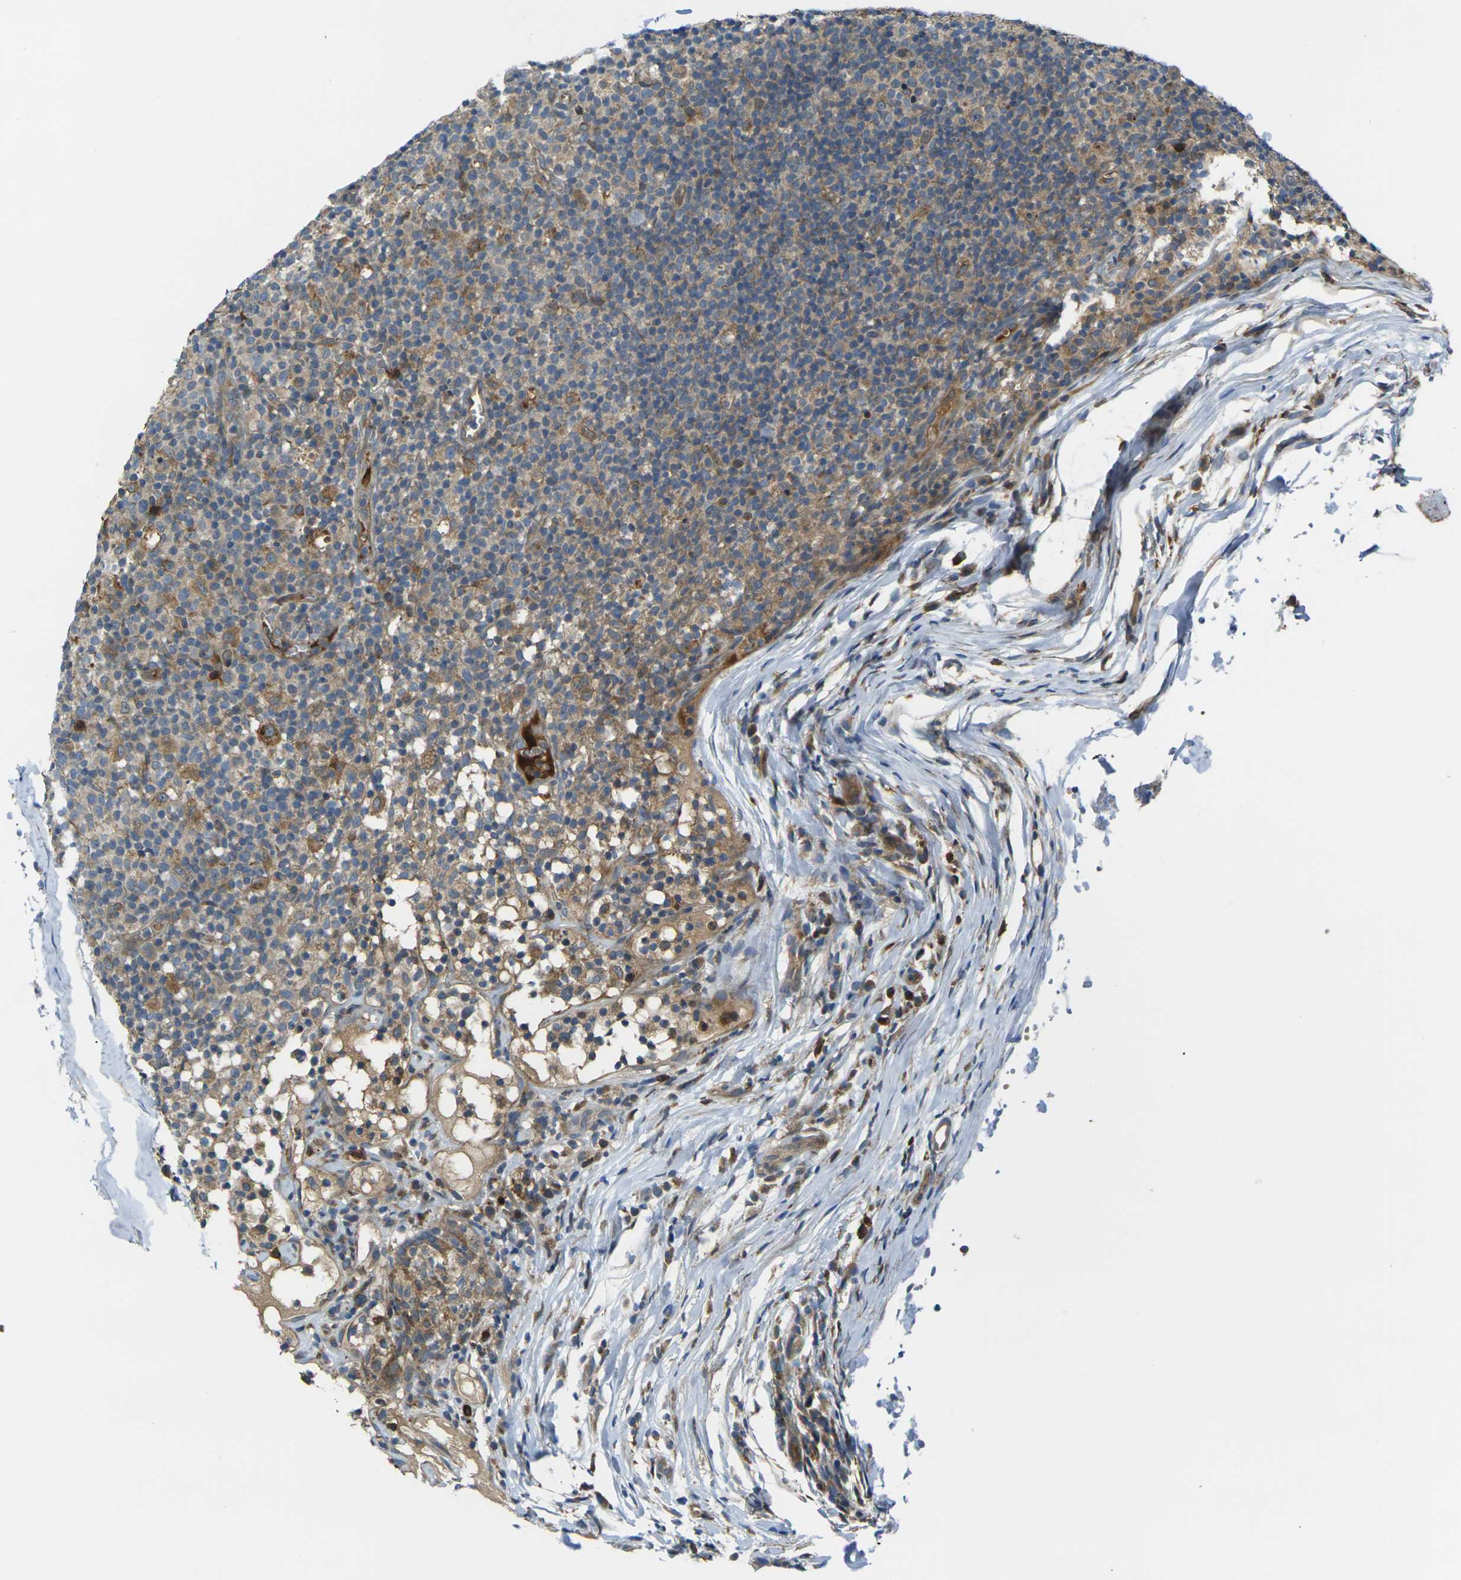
{"staining": {"intensity": "moderate", "quantity": "25%-75%", "location": "cytoplasmic/membranous"}, "tissue": "lymph node", "cell_type": "Germinal center cells", "image_type": "normal", "snomed": [{"axis": "morphology", "description": "Normal tissue, NOS"}, {"axis": "morphology", "description": "Inflammation, NOS"}, {"axis": "topography", "description": "Lymph node"}], "caption": "Immunohistochemistry micrograph of unremarkable lymph node: human lymph node stained using IHC displays medium levels of moderate protein expression localized specifically in the cytoplasmic/membranous of germinal center cells, appearing as a cytoplasmic/membranous brown color.", "gene": "FZD1", "patient": {"sex": "male", "age": 55}}